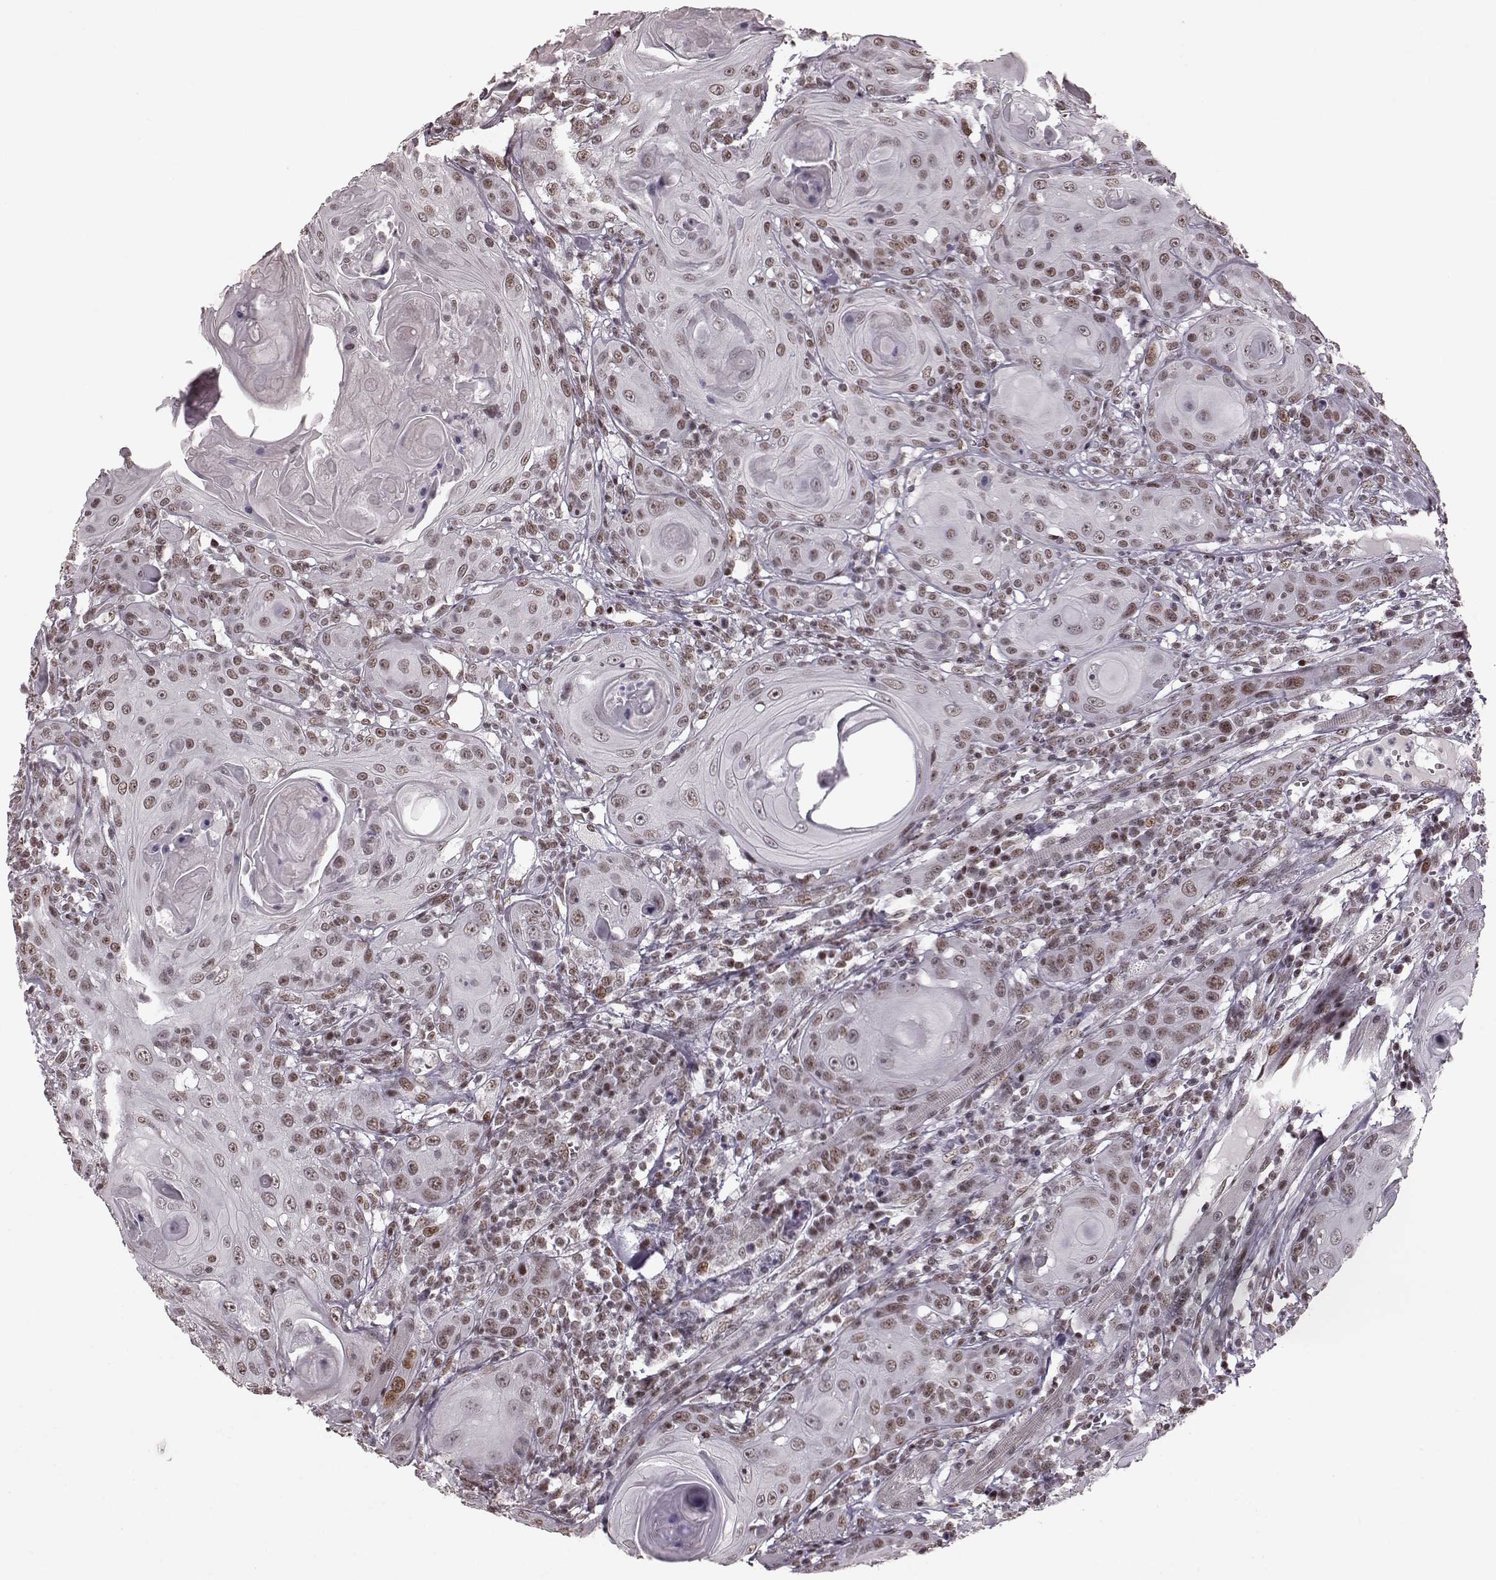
{"staining": {"intensity": "weak", "quantity": ">75%", "location": "nuclear"}, "tissue": "head and neck cancer", "cell_type": "Tumor cells", "image_type": "cancer", "snomed": [{"axis": "morphology", "description": "Squamous cell carcinoma, NOS"}, {"axis": "topography", "description": "Head-Neck"}], "caption": "Squamous cell carcinoma (head and neck) stained with a brown dye demonstrates weak nuclear positive positivity in about >75% of tumor cells.", "gene": "NR2C1", "patient": {"sex": "female", "age": 80}}